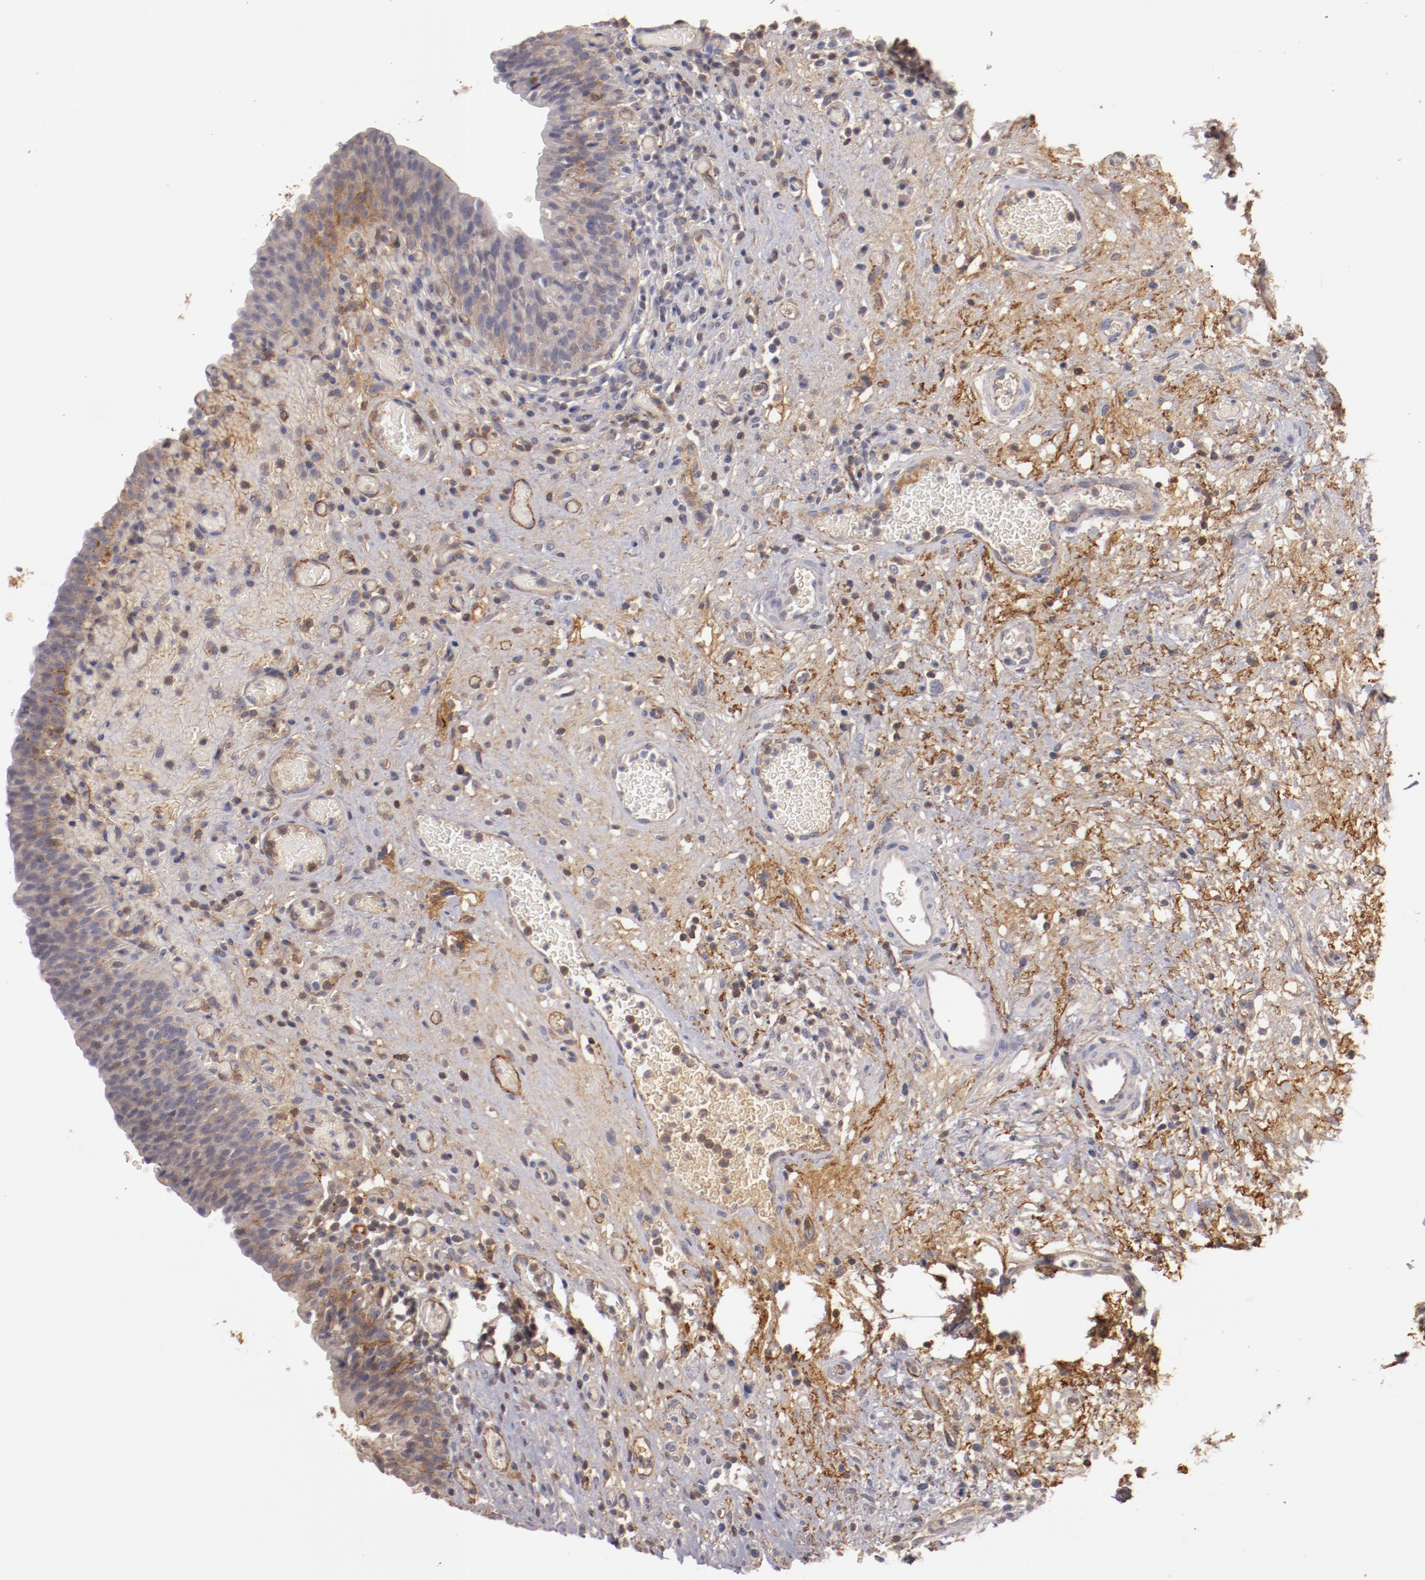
{"staining": {"intensity": "weak", "quantity": "<25%", "location": "cytoplasmic/membranous"}, "tissue": "urinary bladder", "cell_type": "Urothelial cells", "image_type": "normal", "snomed": [{"axis": "morphology", "description": "Normal tissue, NOS"}, {"axis": "morphology", "description": "Urothelial carcinoma, High grade"}, {"axis": "topography", "description": "Urinary bladder"}], "caption": "The IHC histopathology image has no significant positivity in urothelial cells of urinary bladder. Nuclei are stained in blue.", "gene": "MBL2", "patient": {"sex": "male", "age": 51}}